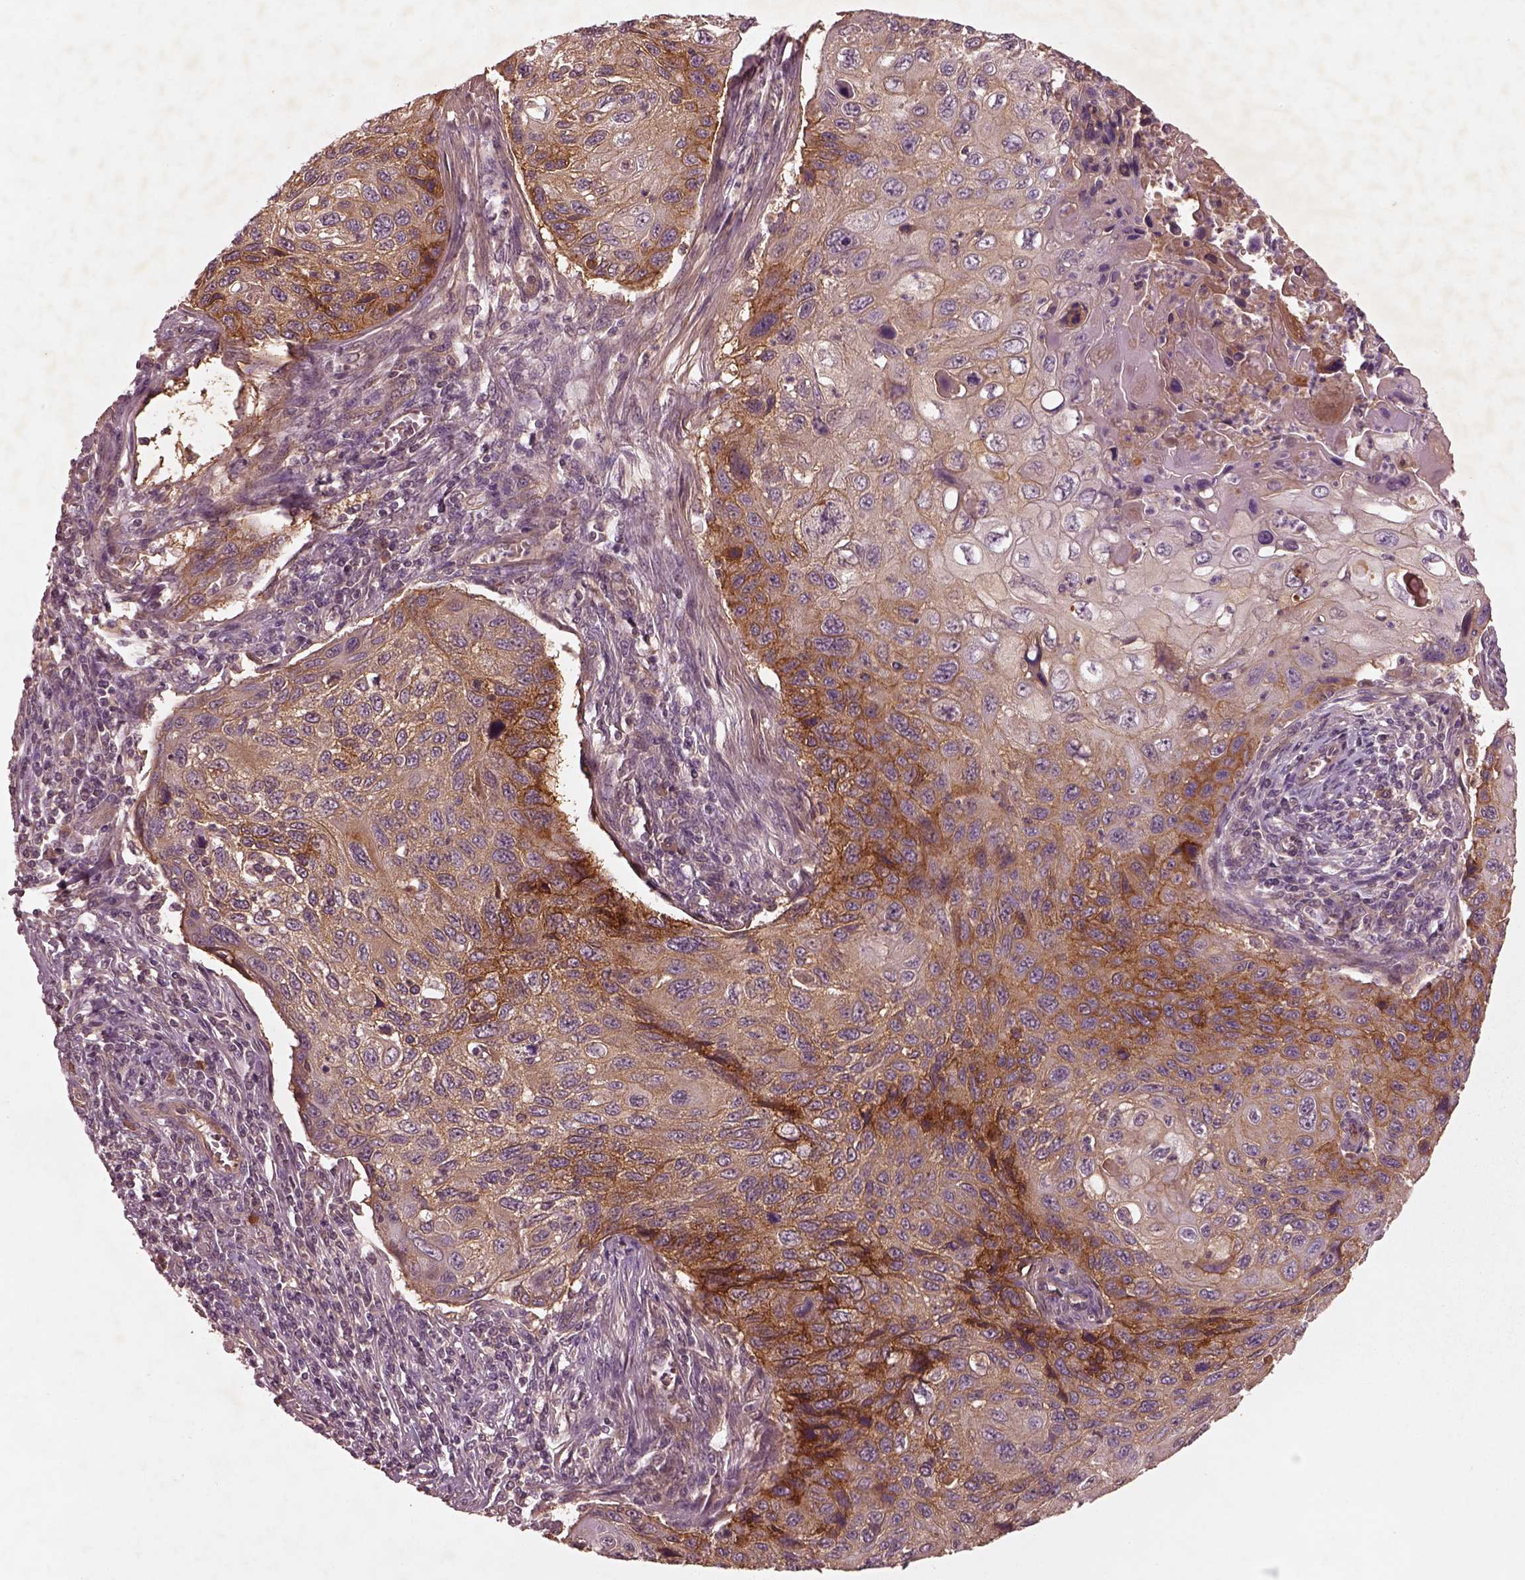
{"staining": {"intensity": "strong", "quantity": "<25%", "location": "cytoplasmic/membranous"}, "tissue": "cervical cancer", "cell_type": "Tumor cells", "image_type": "cancer", "snomed": [{"axis": "morphology", "description": "Squamous cell carcinoma, NOS"}, {"axis": "topography", "description": "Cervix"}], "caption": "Protein analysis of cervical cancer (squamous cell carcinoma) tissue shows strong cytoplasmic/membranous expression in approximately <25% of tumor cells.", "gene": "FAM234A", "patient": {"sex": "female", "age": 70}}